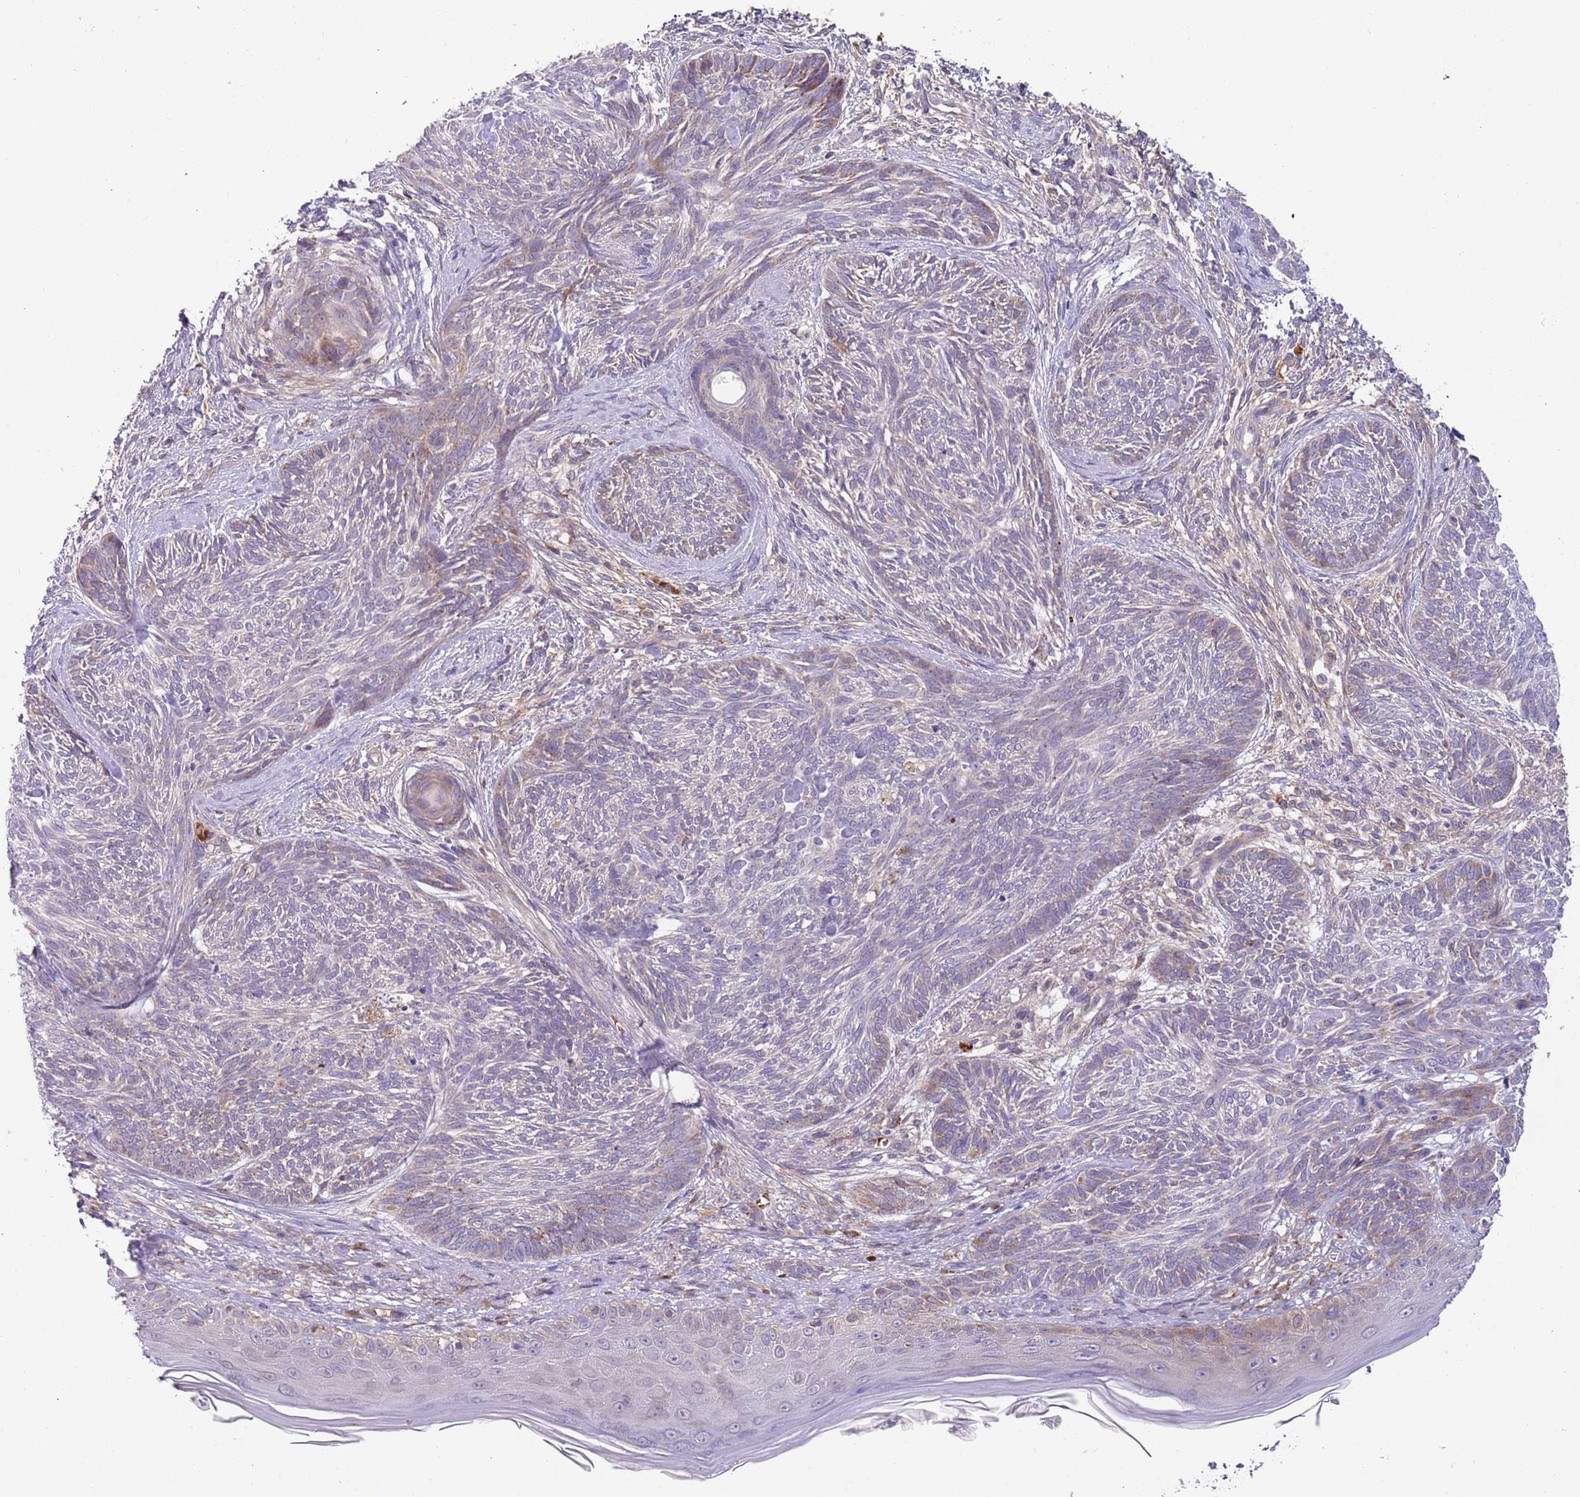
{"staining": {"intensity": "weak", "quantity": "<25%", "location": "cytoplasmic/membranous"}, "tissue": "skin cancer", "cell_type": "Tumor cells", "image_type": "cancer", "snomed": [{"axis": "morphology", "description": "Basal cell carcinoma"}, {"axis": "topography", "description": "Skin"}], "caption": "Tumor cells are negative for brown protein staining in skin cancer.", "gene": "VWCE", "patient": {"sex": "male", "age": 73}}